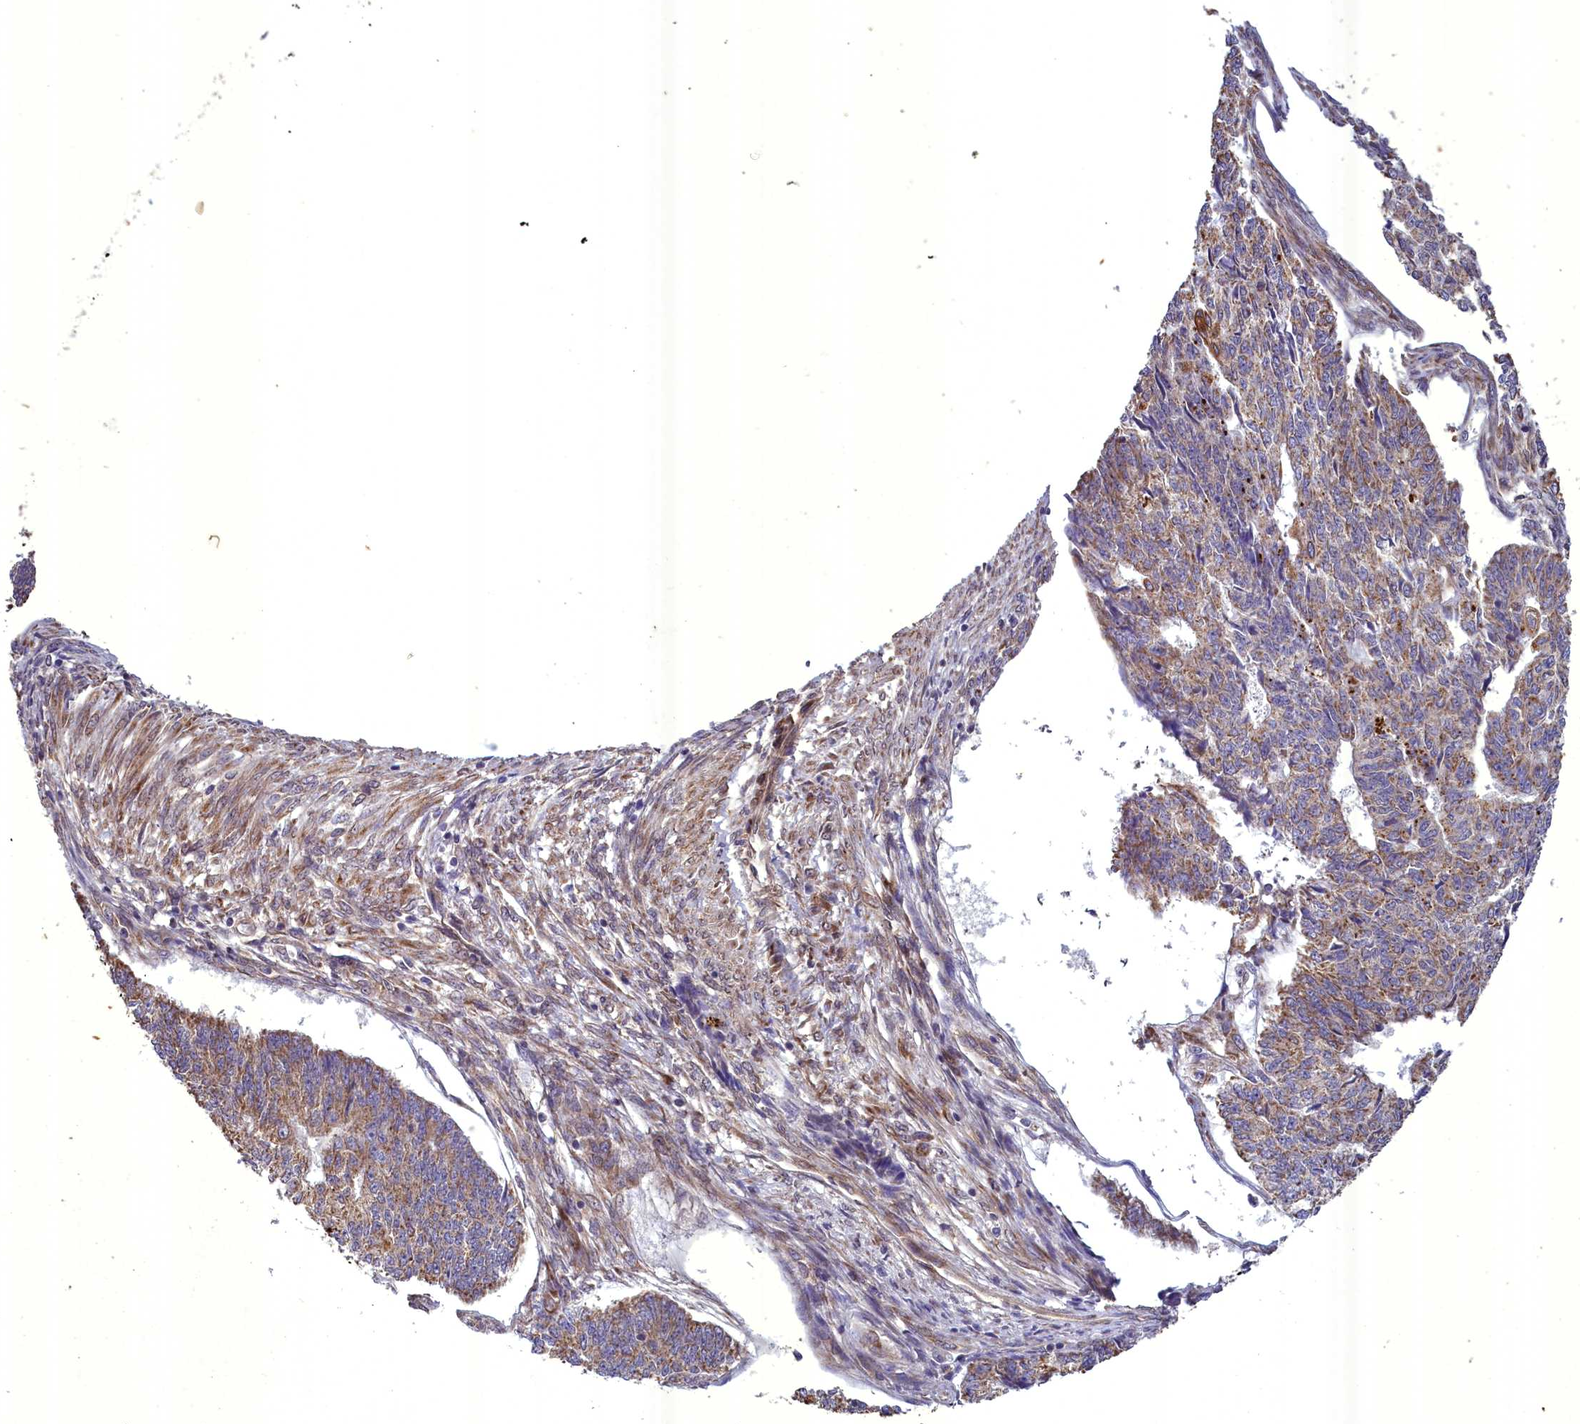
{"staining": {"intensity": "moderate", "quantity": ">75%", "location": "cytoplasmic/membranous"}, "tissue": "endometrial cancer", "cell_type": "Tumor cells", "image_type": "cancer", "snomed": [{"axis": "morphology", "description": "Adenocarcinoma, NOS"}, {"axis": "topography", "description": "Endometrium"}], "caption": "Tumor cells demonstrate medium levels of moderate cytoplasmic/membranous staining in about >75% of cells in adenocarcinoma (endometrial). (DAB (3,3'-diaminobenzidine) IHC, brown staining for protein, blue staining for nuclei).", "gene": "ACAD8", "patient": {"sex": "female", "age": 32}}